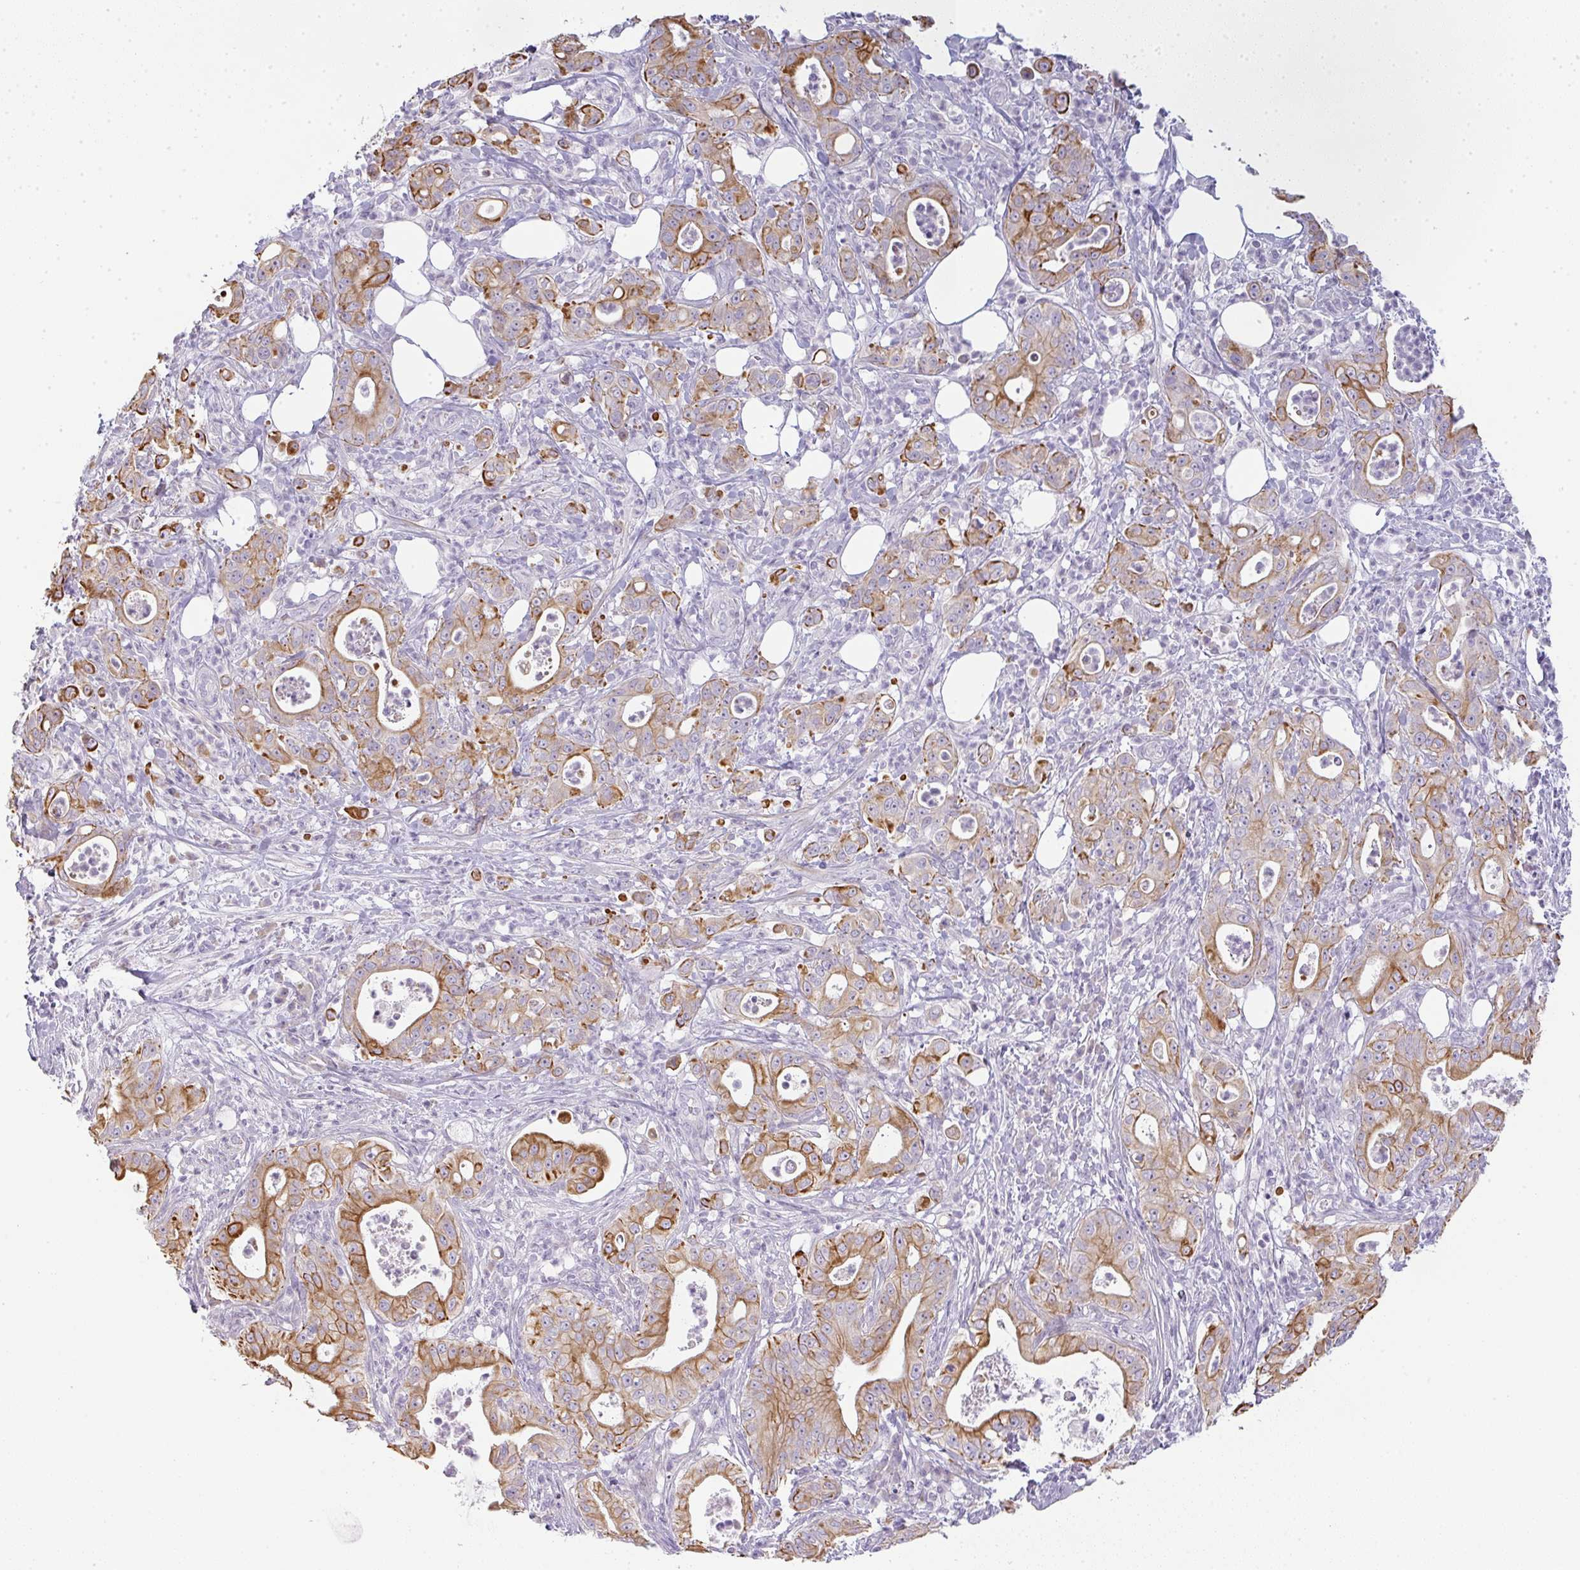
{"staining": {"intensity": "moderate", "quantity": ">75%", "location": "cytoplasmic/membranous"}, "tissue": "pancreatic cancer", "cell_type": "Tumor cells", "image_type": "cancer", "snomed": [{"axis": "morphology", "description": "Adenocarcinoma, NOS"}, {"axis": "topography", "description": "Pancreas"}], "caption": "This is an image of IHC staining of adenocarcinoma (pancreatic), which shows moderate staining in the cytoplasmic/membranous of tumor cells.", "gene": "SIRPB2", "patient": {"sex": "male", "age": 71}}